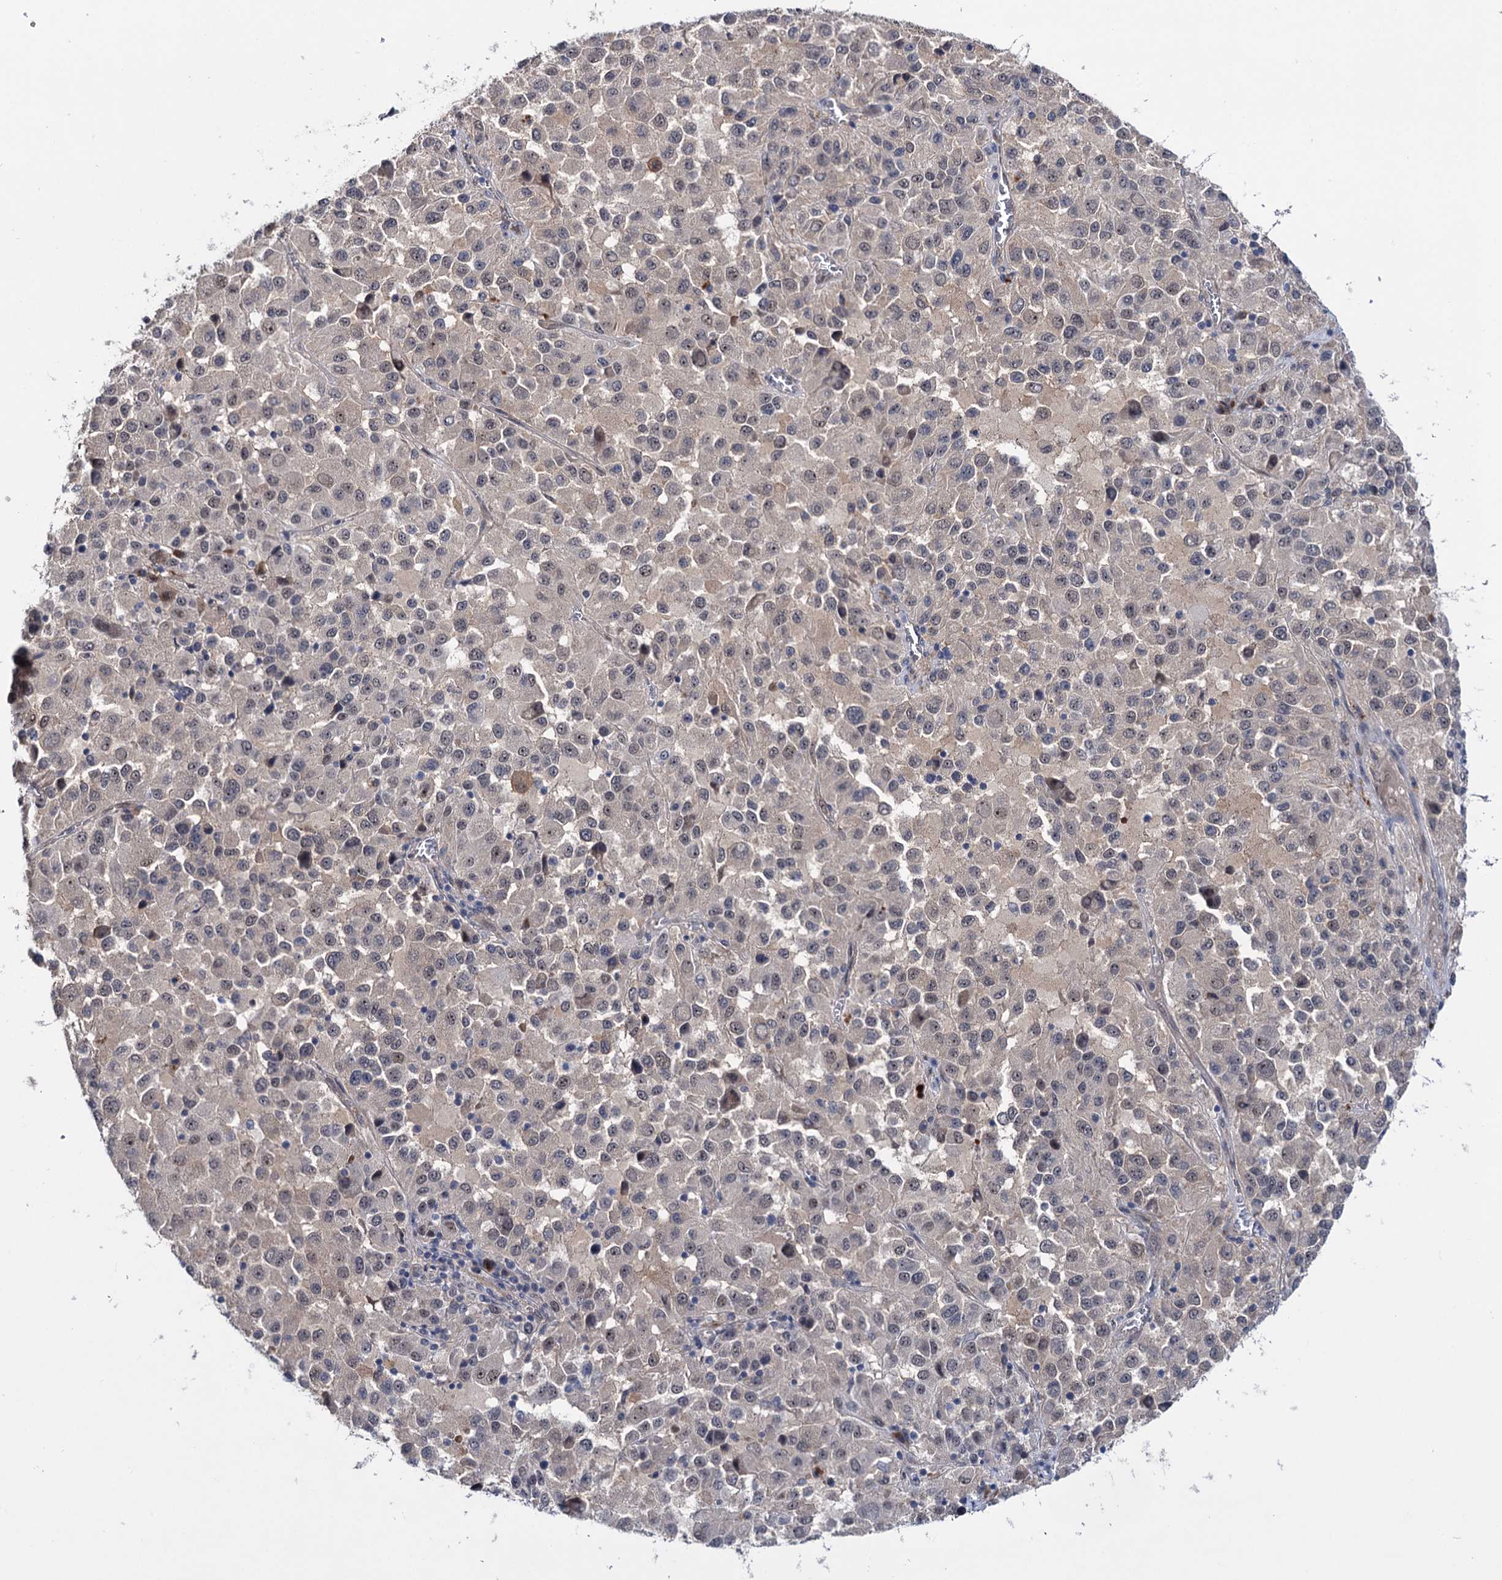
{"staining": {"intensity": "negative", "quantity": "none", "location": "none"}, "tissue": "melanoma", "cell_type": "Tumor cells", "image_type": "cancer", "snomed": [{"axis": "morphology", "description": "Malignant melanoma, Metastatic site"}, {"axis": "topography", "description": "Lung"}], "caption": "This is an IHC histopathology image of malignant melanoma (metastatic site). There is no expression in tumor cells.", "gene": "EYA4", "patient": {"sex": "male", "age": 64}}